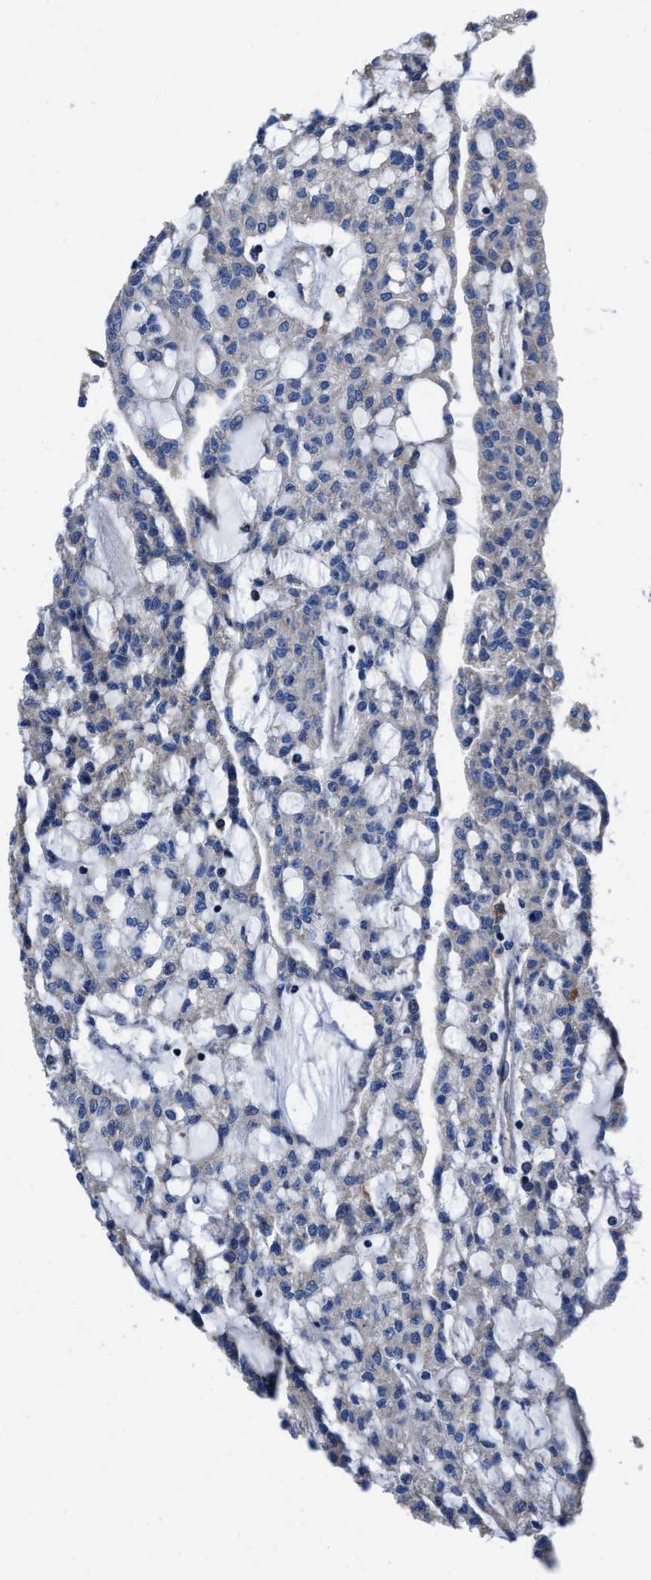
{"staining": {"intensity": "negative", "quantity": "none", "location": "none"}, "tissue": "renal cancer", "cell_type": "Tumor cells", "image_type": "cancer", "snomed": [{"axis": "morphology", "description": "Adenocarcinoma, NOS"}, {"axis": "topography", "description": "Kidney"}], "caption": "Adenocarcinoma (renal) was stained to show a protein in brown. There is no significant expression in tumor cells.", "gene": "TMEM30A", "patient": {"sex": "male", "age": 63}}